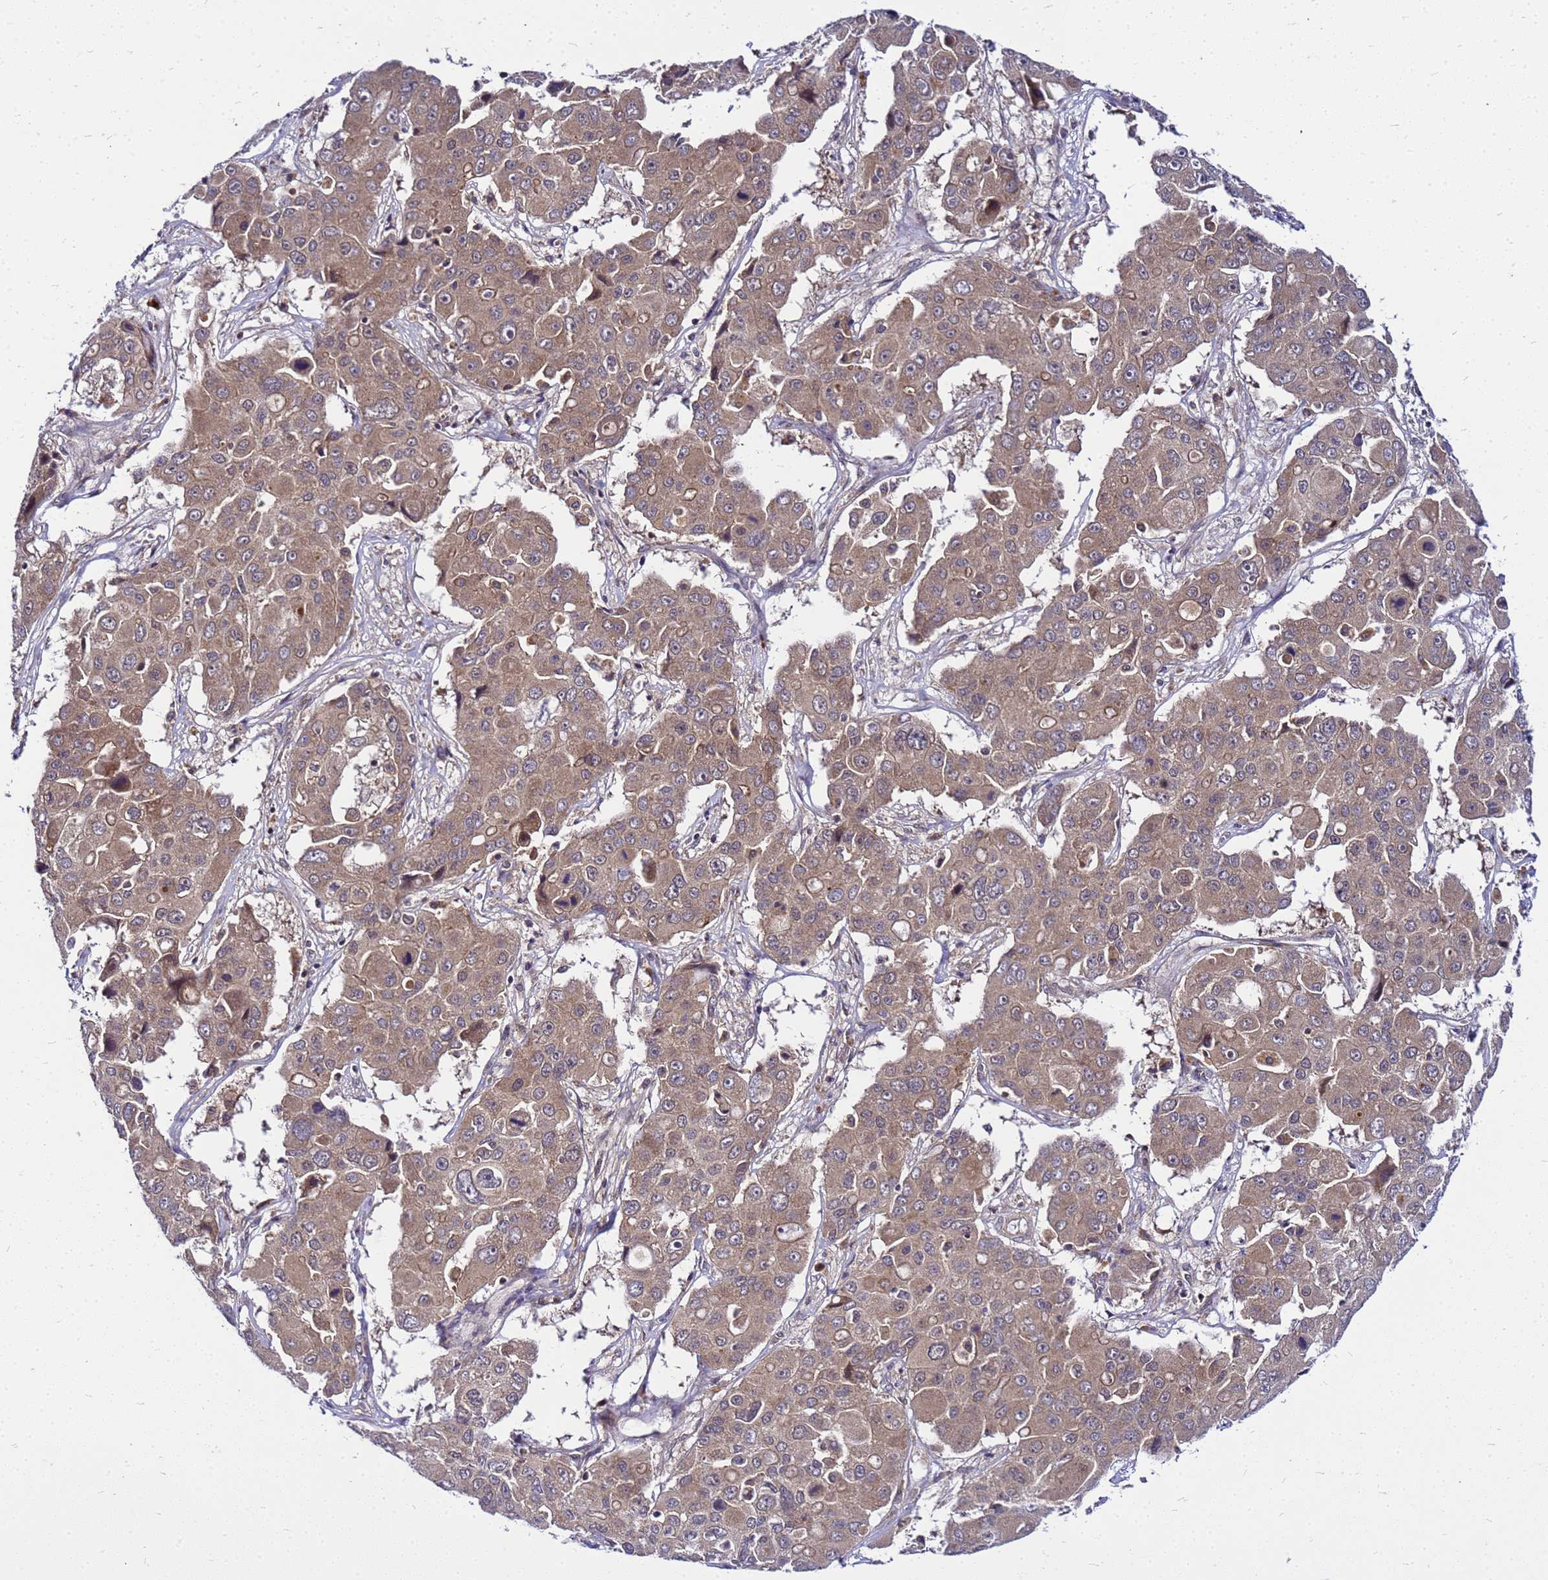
{"staining": {"intensity": "weak", "quantity": ">75%", "location": "cytoplasmic/membranous"}, "tissue": "liver cancer", "cell_type": "Tumor cells", "image_type": "cancer", "snomed": [{"axis": "morphology", "description": "Cholangiocarcinoma"}, {"axis": "topography", "description": "Liver"}], "caption": "A brown stain shows weak cytoplasmic/membranous positivity of a protein in human liver cancer tumor cells. The protein is stained brown, and the nuclei are stained in blue (DAB (3,3'-diaminobenzidine) IHC with brightfield microscopy, high magnification).", "gene": "SAT1", "patient": {"sex": "male", "age": 67}}